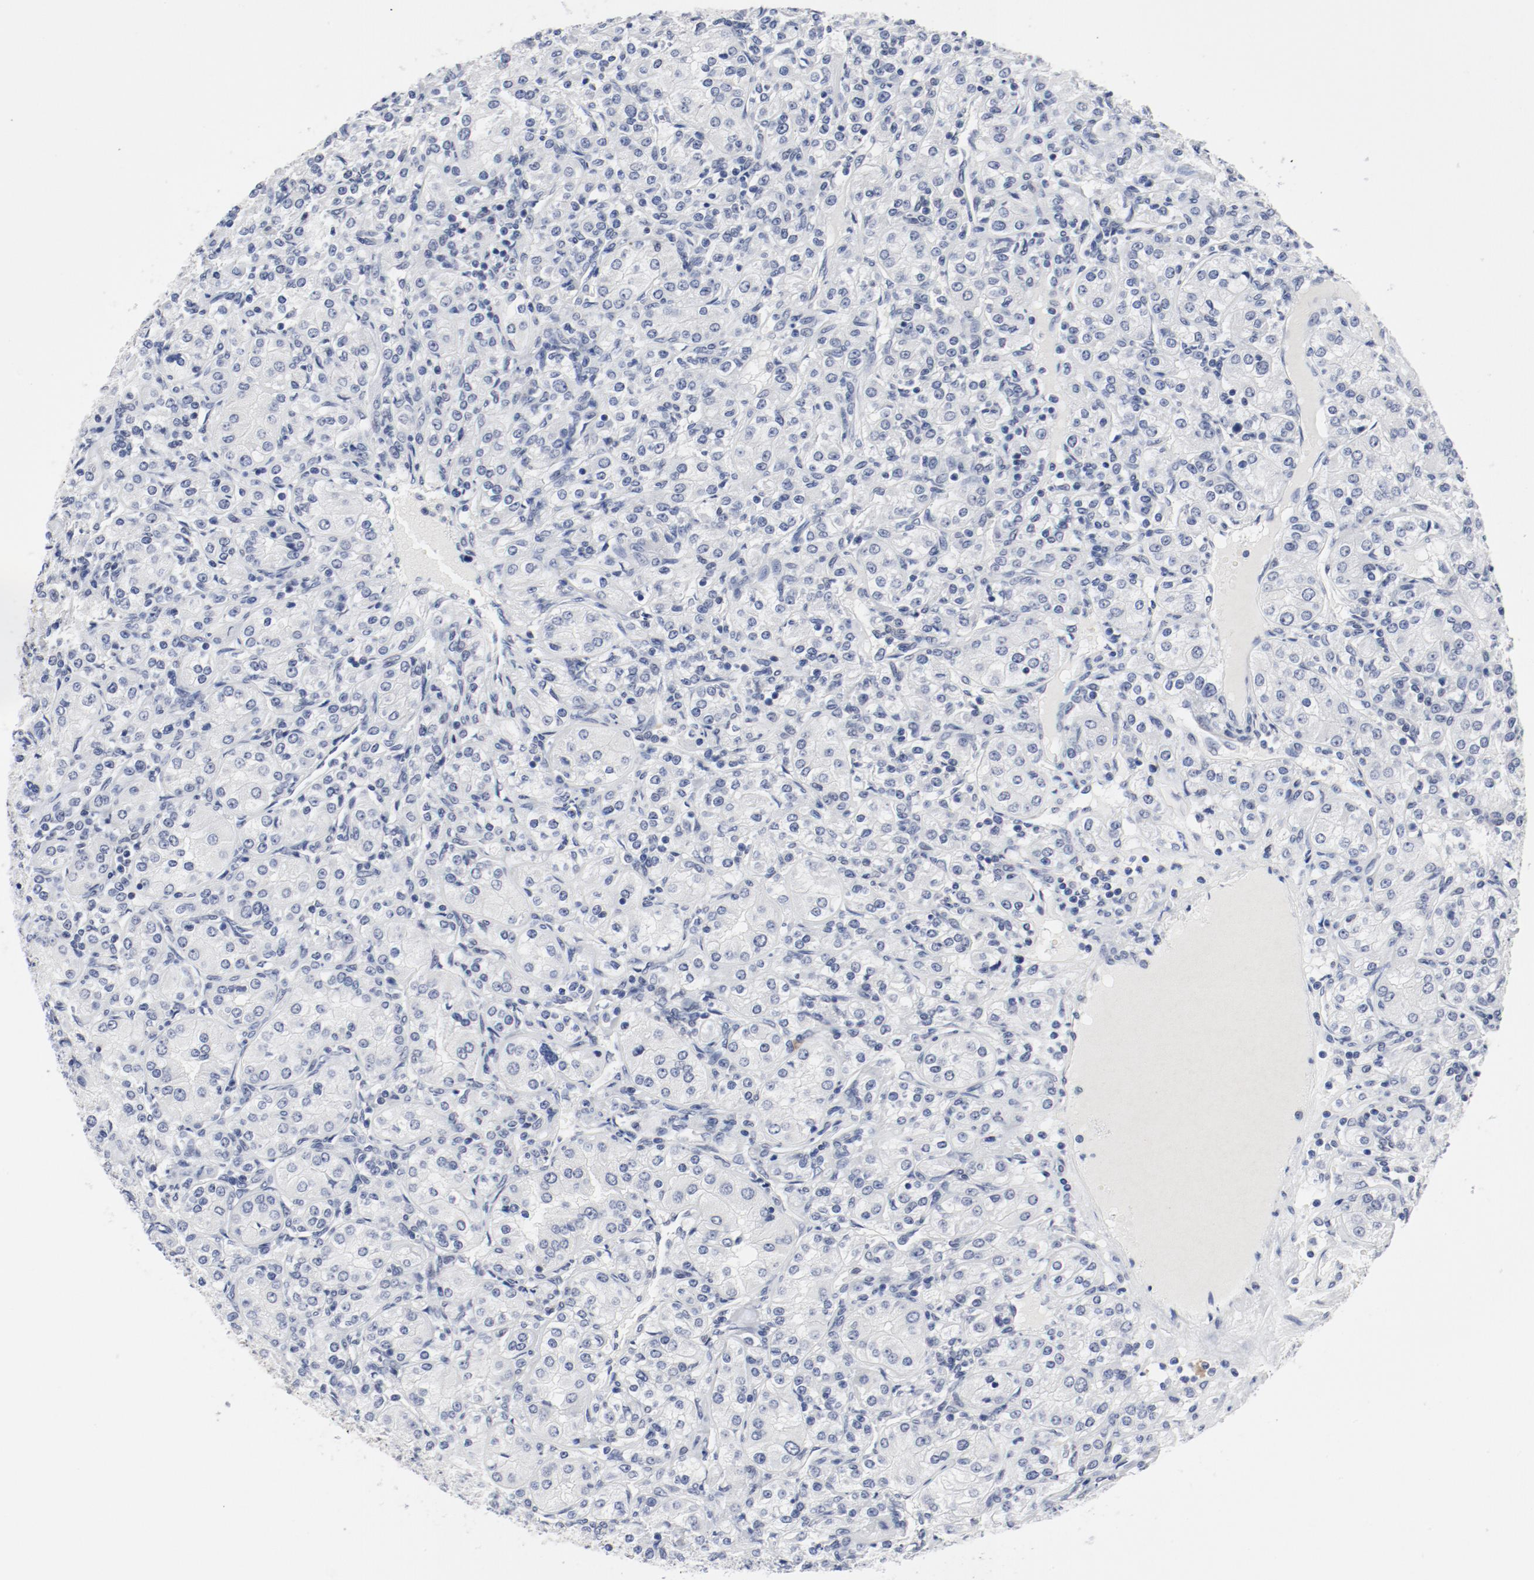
{"staining": {"intensity": "negative", "quantity": "none", "location": "none"}, "tissue": "renal cancer", "cell_type": "Tumor cells", "image_type": "cancer", "snomed": [{"axis": "morphology", "description": "Adenocarcinoma, NOS"}, {"axis": "topography", "description": "Kidney"}], "caption": "Immunohistochemistry histopathology image of neoplastic tissue: adenocarcinoma (renal) stained with DAB (3,3'-diaminobenzidine) shows no significant protein expression in tumor cells.", "gene": "ARNT", "patient": {"sex": "male", "age": 77}}